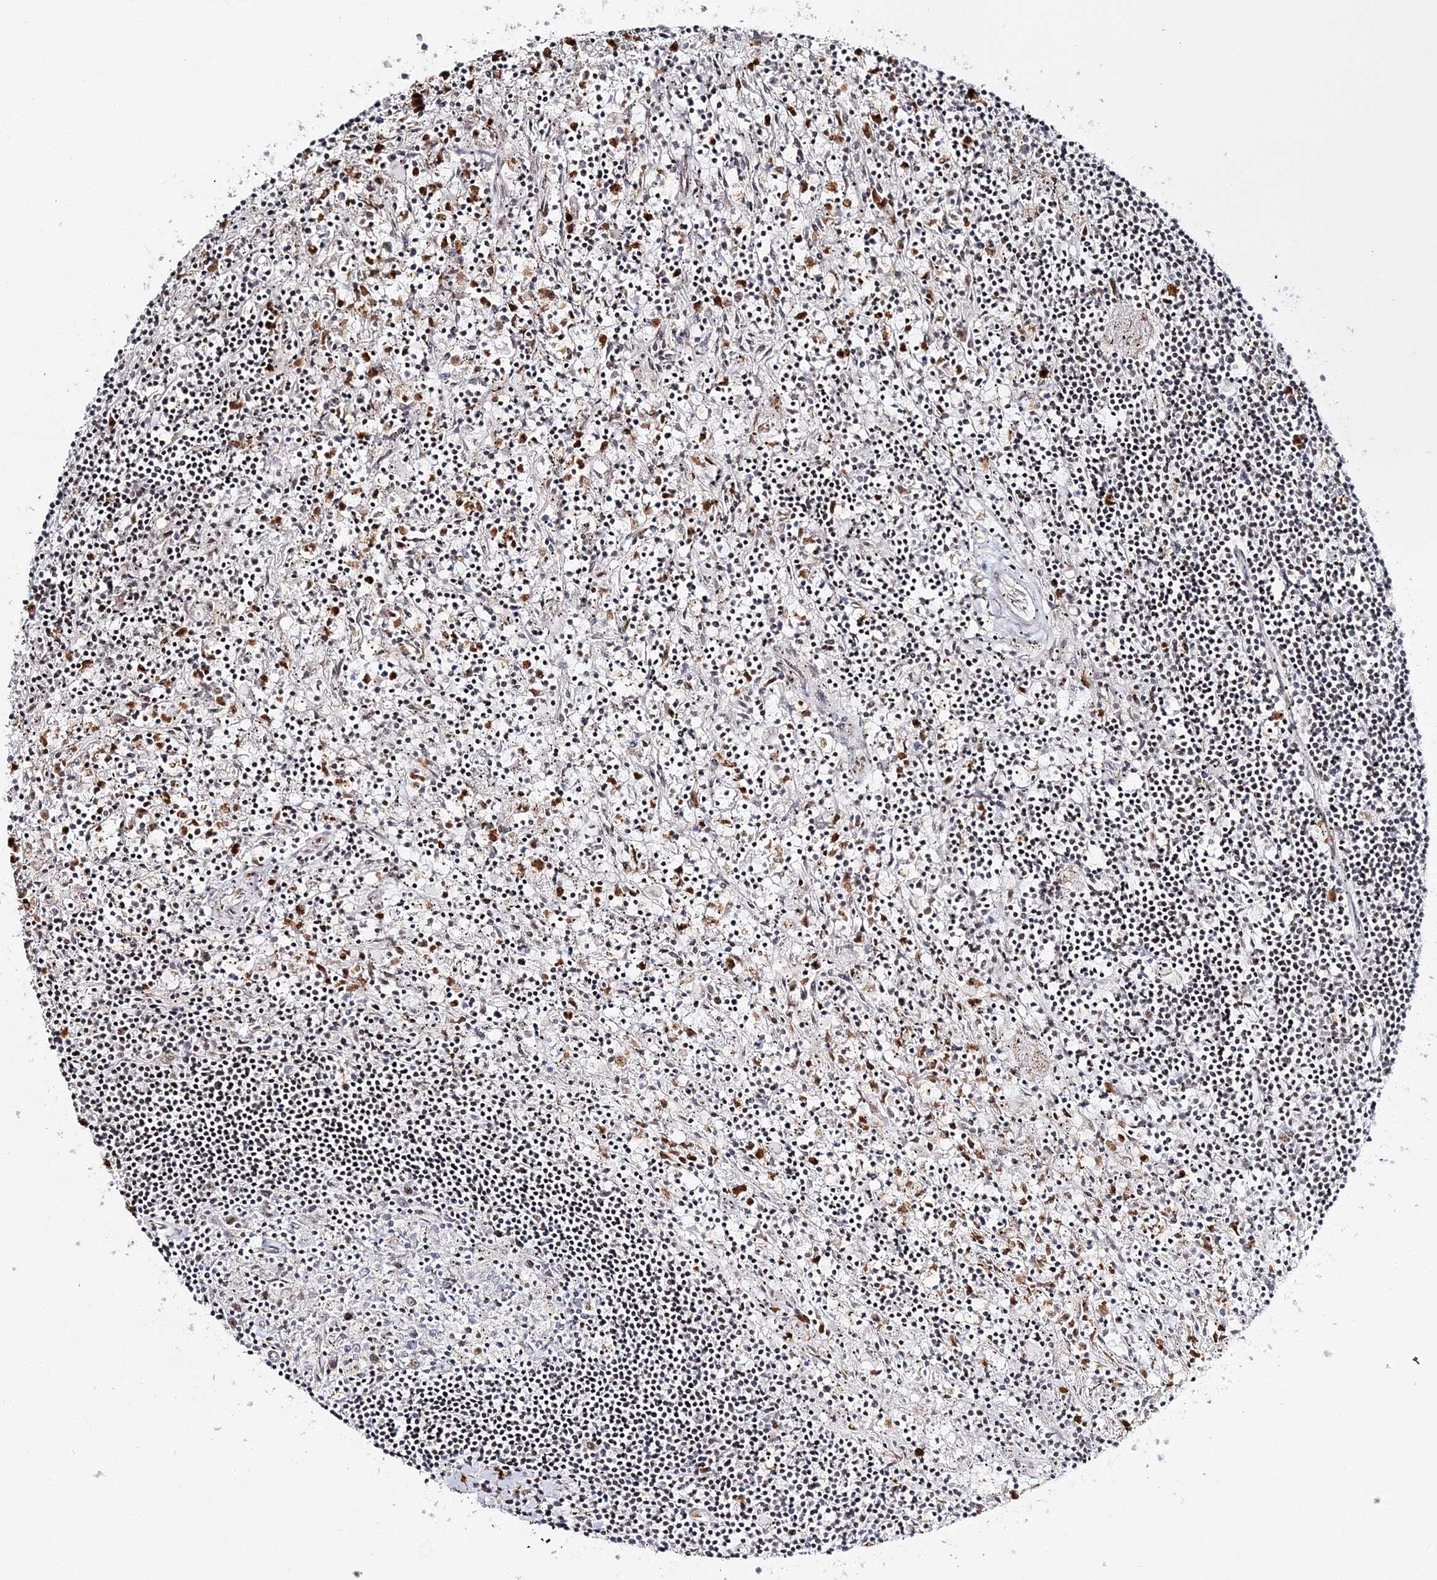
{"staining": {"intensity": "weak", "quantity": "25%-75%", "location": "nuclear"}, "tissue": "lymphoma", "cell_type": "Tumor cells", "image_type": "cancer", "snomed": [{"axis": "morphology", "description": "Malignant lymphoma, non-Hodgkin's type, Low grade"}, {"axis": "topography", "description": "Spleen"}], "caption": "About 25%-75% of tumor cells in human lymphoma reveal weak nuclear protein expression as visualized by brown immunohistochemical staining.", "gene": "QRICH1", "patient": {"sex": "male", "age": 76}}